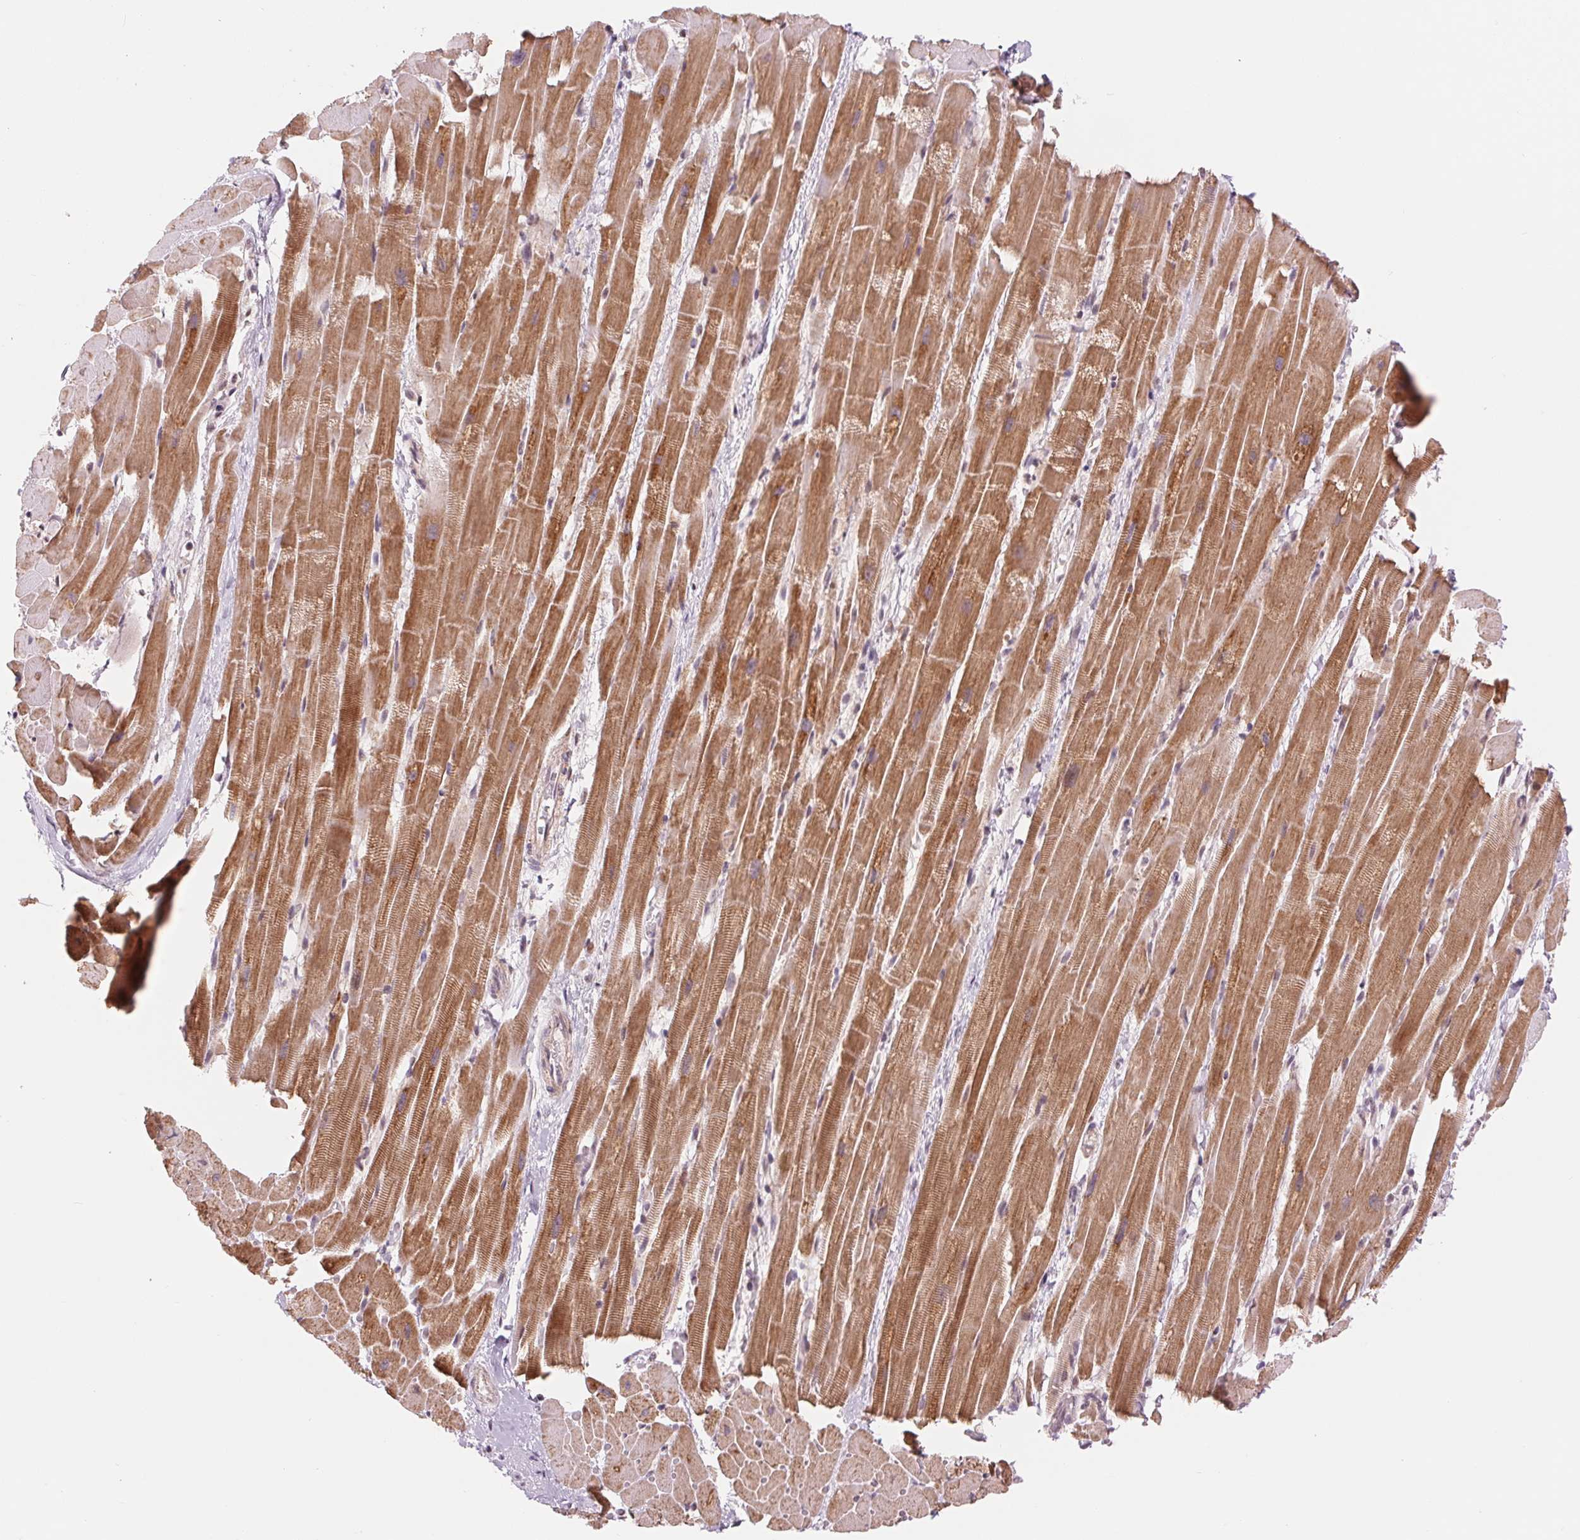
{"staining": {"intensity": "moderate", "quantity": ">75%", "location": "cytoplasmic/membranous"}, "tissue": "heart muscle", "cell_type": "Cardiomyocytes", "image_type": "normal", "snomed": [{"axis": "morphology", "description": "Normal tissue, NOS"}, {"axis": "topography", "description": "Heart"}], "caption": "A histopathology image showing moderate cytoplasmic/membranous positivity in about >75% of cardiomyocytes in unremarkable heart muscle, as visualized by brown immunohistochemical staining.", "gene": "ARHGAP32", "patient": {"sex": "male", "age": 37}}